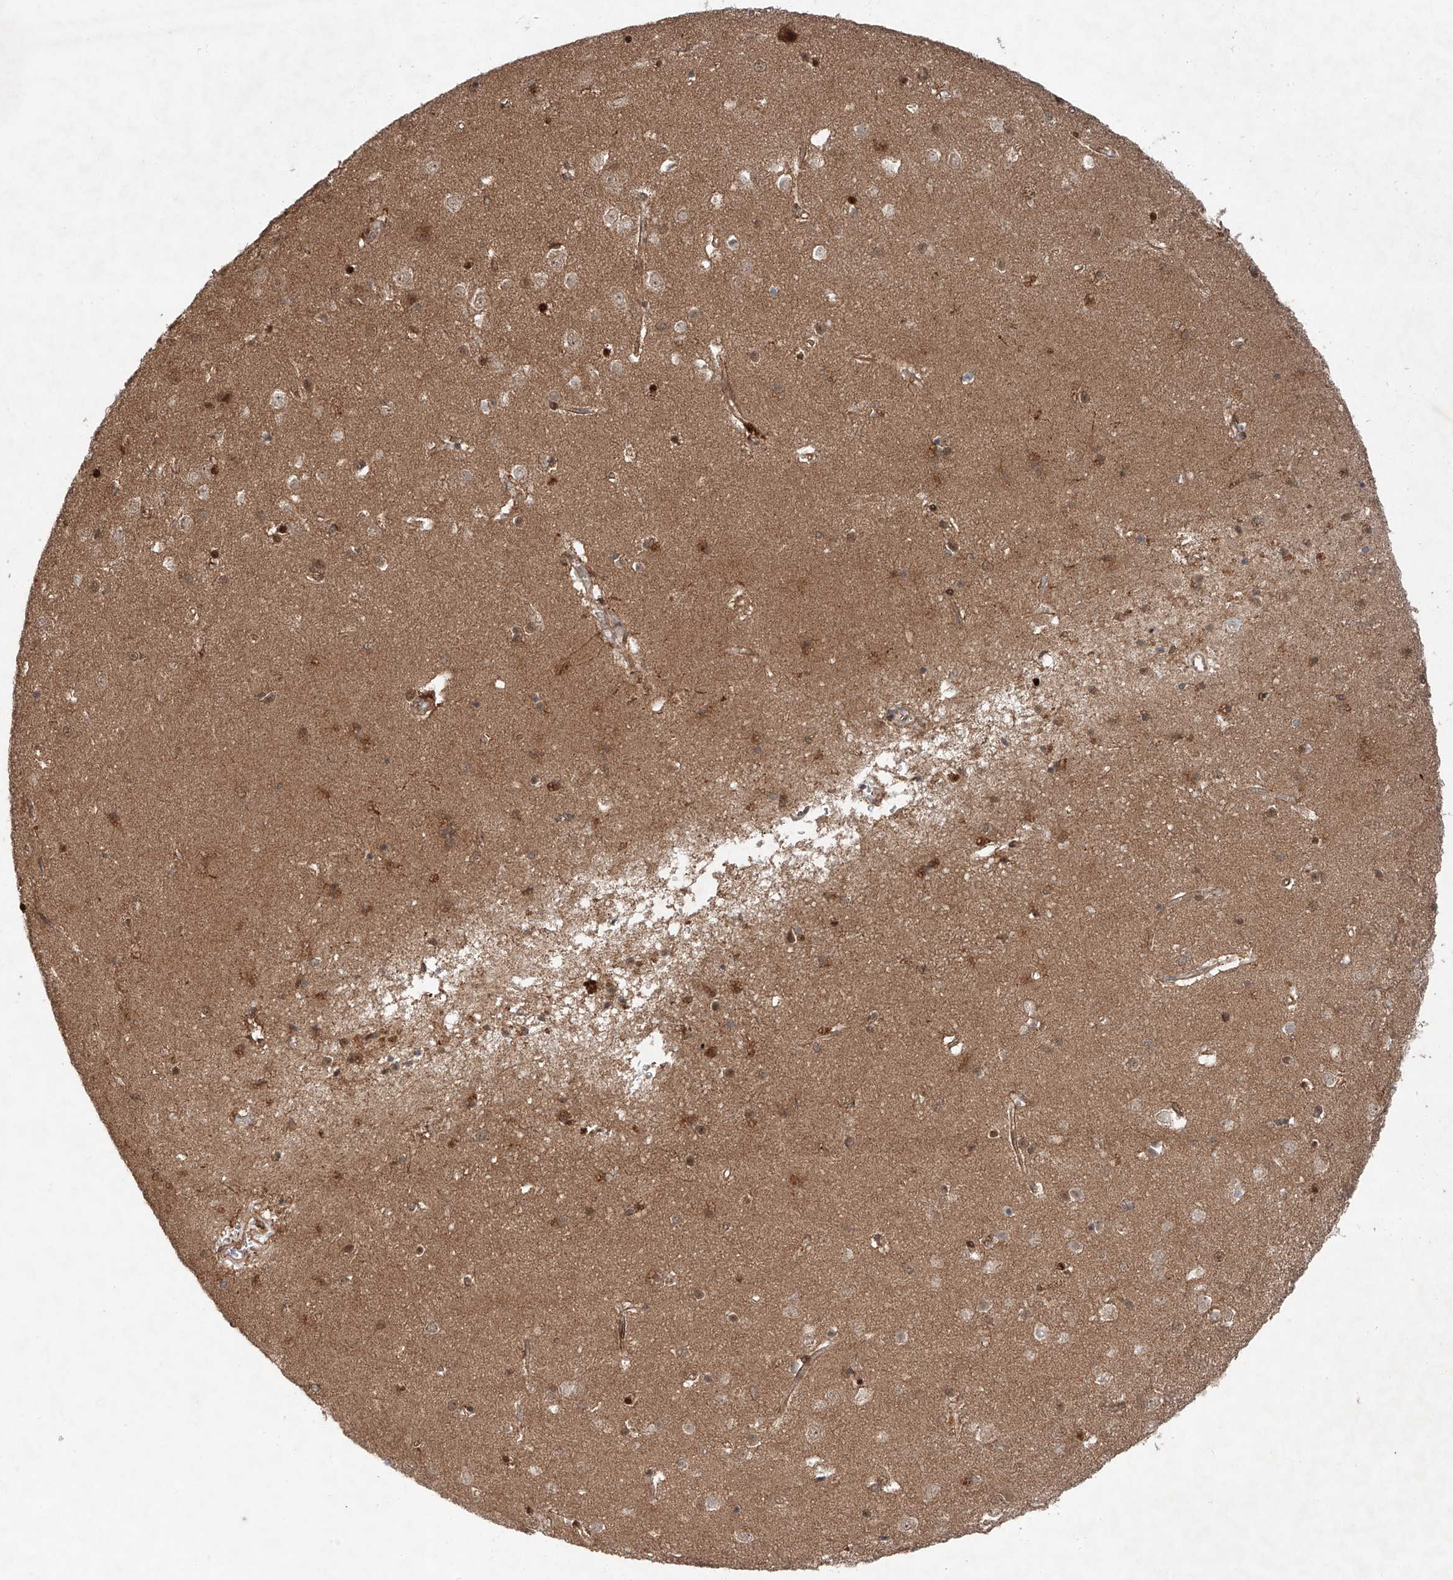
{"staining": {"intensity": "moderate", "quantity": ">75%", "location": "cytoplasmic/membranous"}, "tissue": "cerebral cortex", "cell_type": "Endothelial cells", "image_type": "normal", "snomed": [{"axis": "morphology", "description": "Normal tissue, NOS"}, {"axis": "topography", "description": "Cerebral cortex"}], "caption": "Moderate cytoplasmic/membranous protein expression is identified in approximately >75% of endothelial cells in cerebral cortex.", "gene": "ZFP28", "patient": {"sex": "male", "age": 54}}